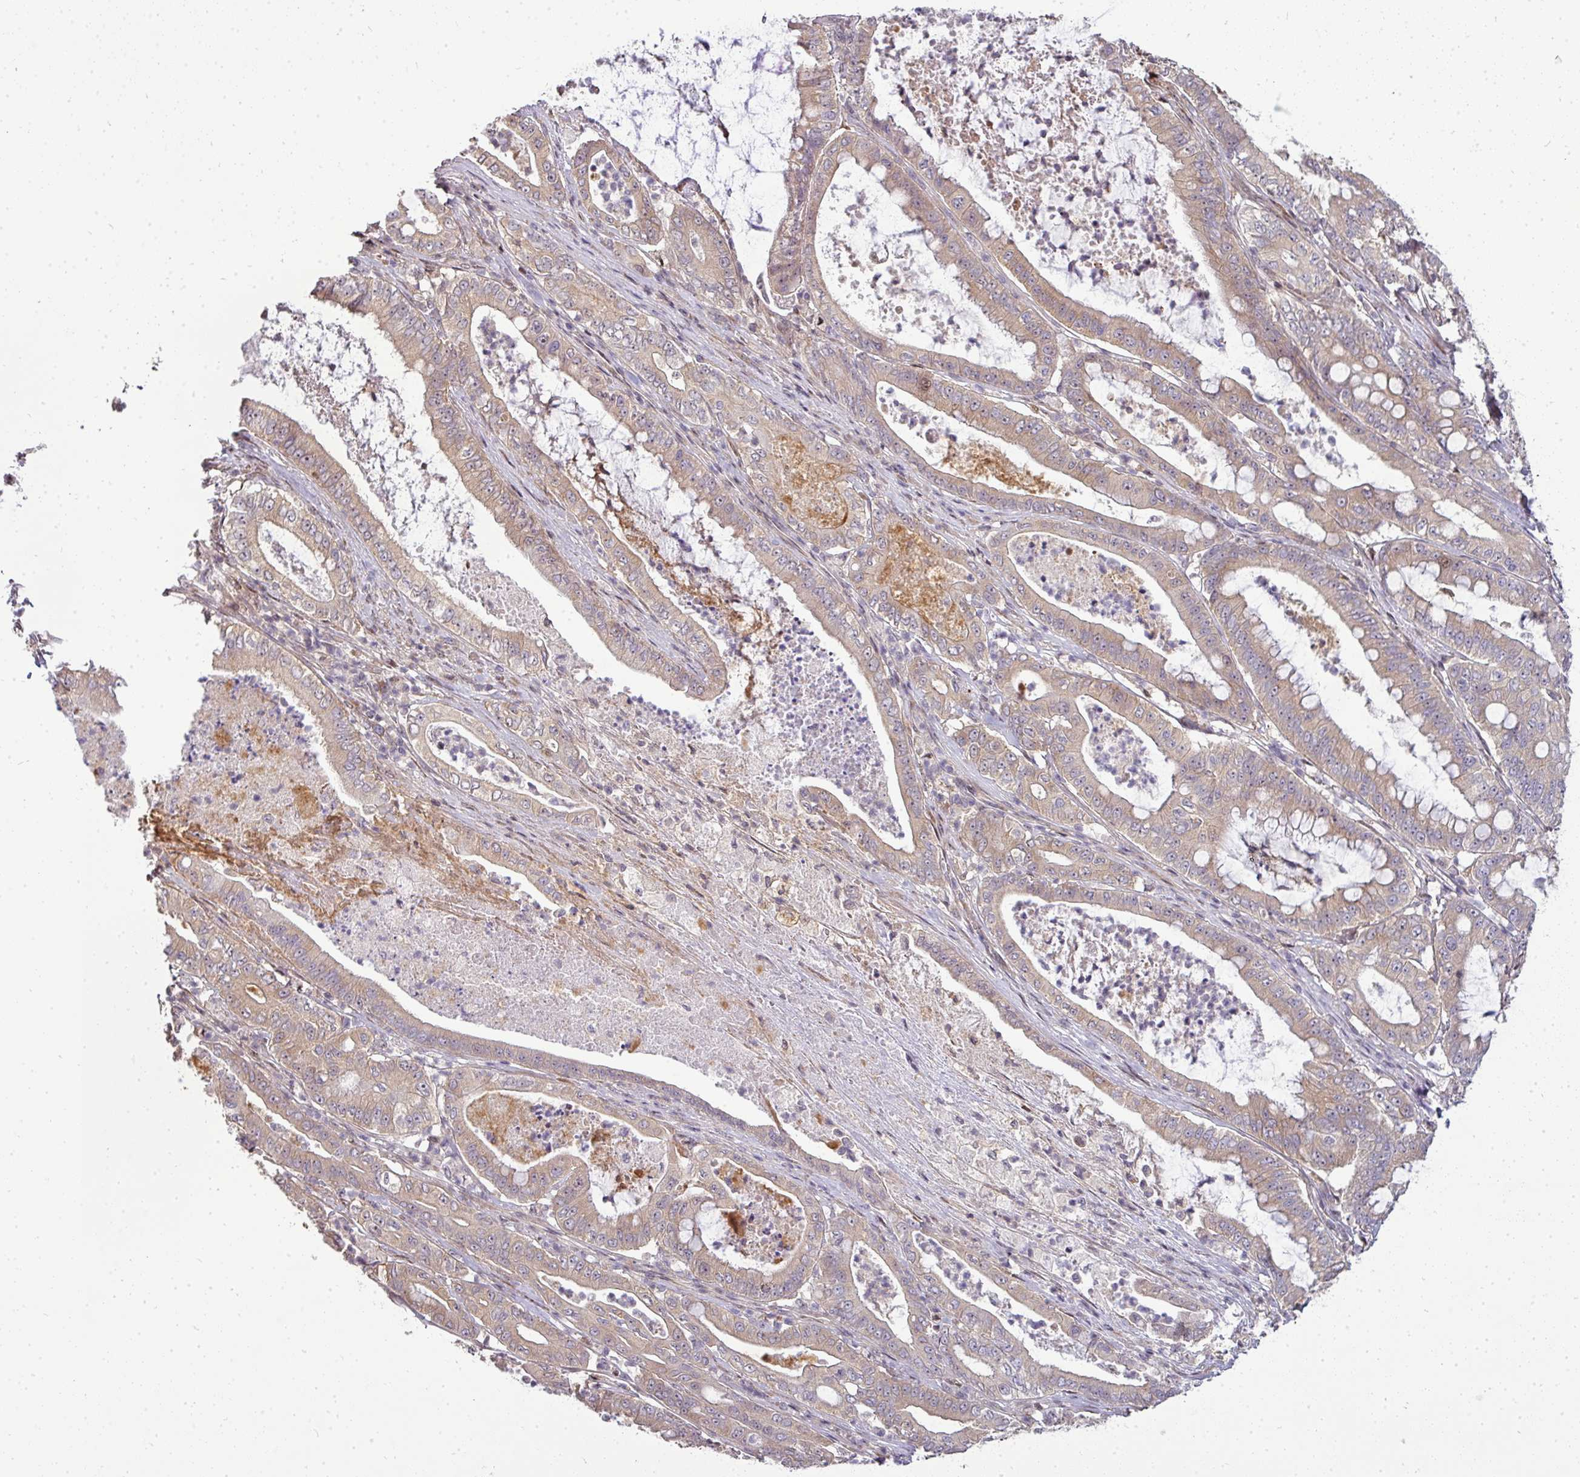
{"staining": {"intensity": "moderate", "quantity": ">75%", "location": "cytoplasmic/membranous"}, "tissue": "pancreatic cancer", "cell_type": "Tumor cells", "image_type": "cancer", "snomed": [{"axis": "morphology", "description": "Adenocarcinoma, NOS"}, {"axis": "topography", "description": "Pancreas"}], "caption": "Protein positivity by immunohistochemistry (IHC) displays moderate cytoplasmic/membranous expression in approximately >75% of tumor cells in pancreatic cancer (adenocarcinoma). (Brightfield microscopy of DAB IHC at high magnification).", "gene": "PATZ1", "patient": {"sex": "male", "age": 71}}